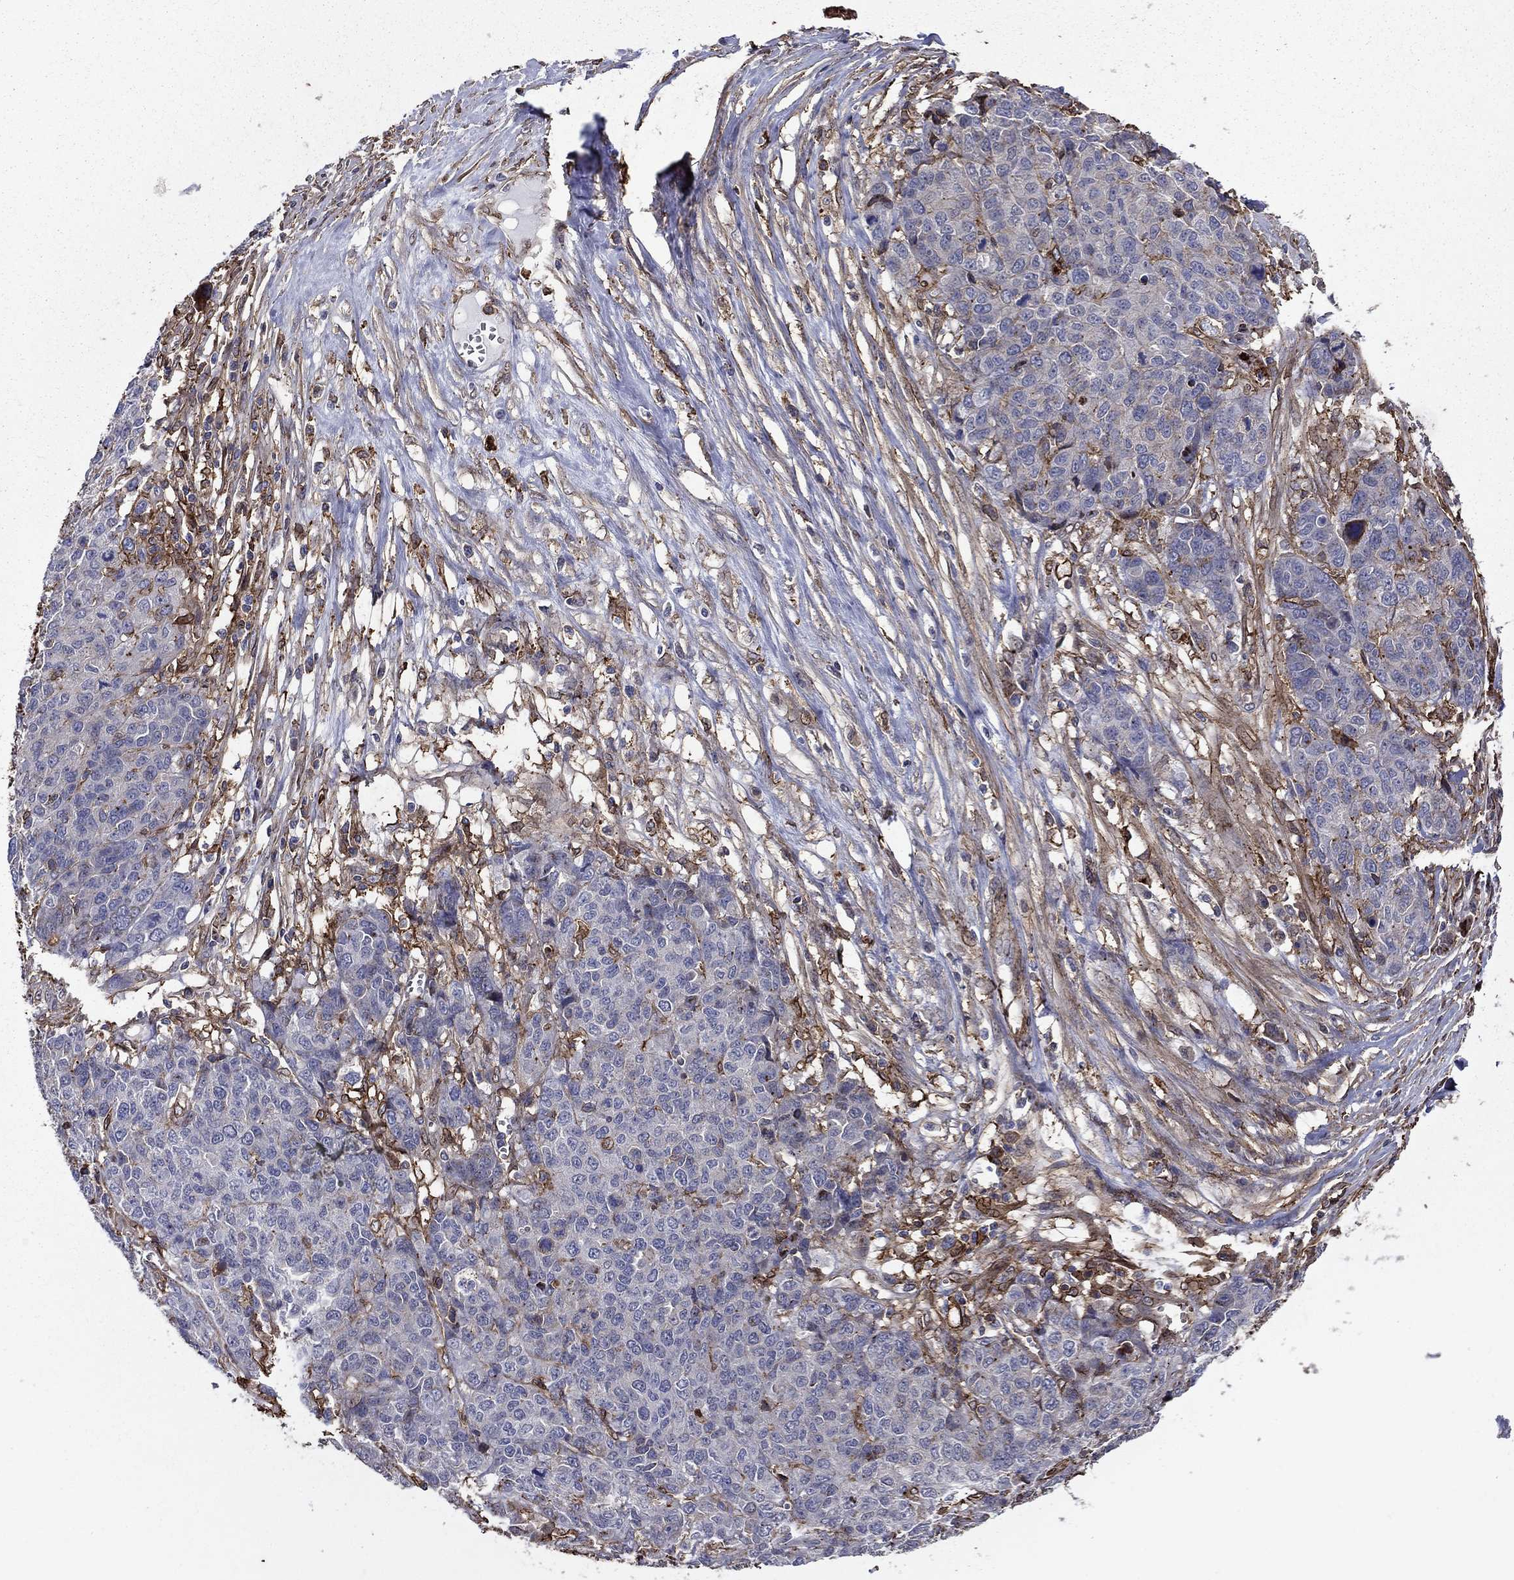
{"staining": {"intensity": "negative", "quantity": "none", "location": "none"}, "tissue": "ovarian cancer", "cell_type": "Tumor cells", "image_type": "cancer", "snomed": [{"axis": "morphology", "description": "Cystadenocarcinoma, serous, NOS"}, {"axis": "topography", "description": "Ovary"}], "caption": "This photomicrograph is of ovarian serous cystadenocarcinoma stained with IHC to label a protein in brown with the nuclei are counter-stained blue. There is no staining in tumor cells. Brightfield microscopy of immunohistochemistry stained with DAB (brown) and hematoxylin (blue), captured at high magnification.", "gene": "PLAU", "patient": {"sex": "female", "age": 87}}